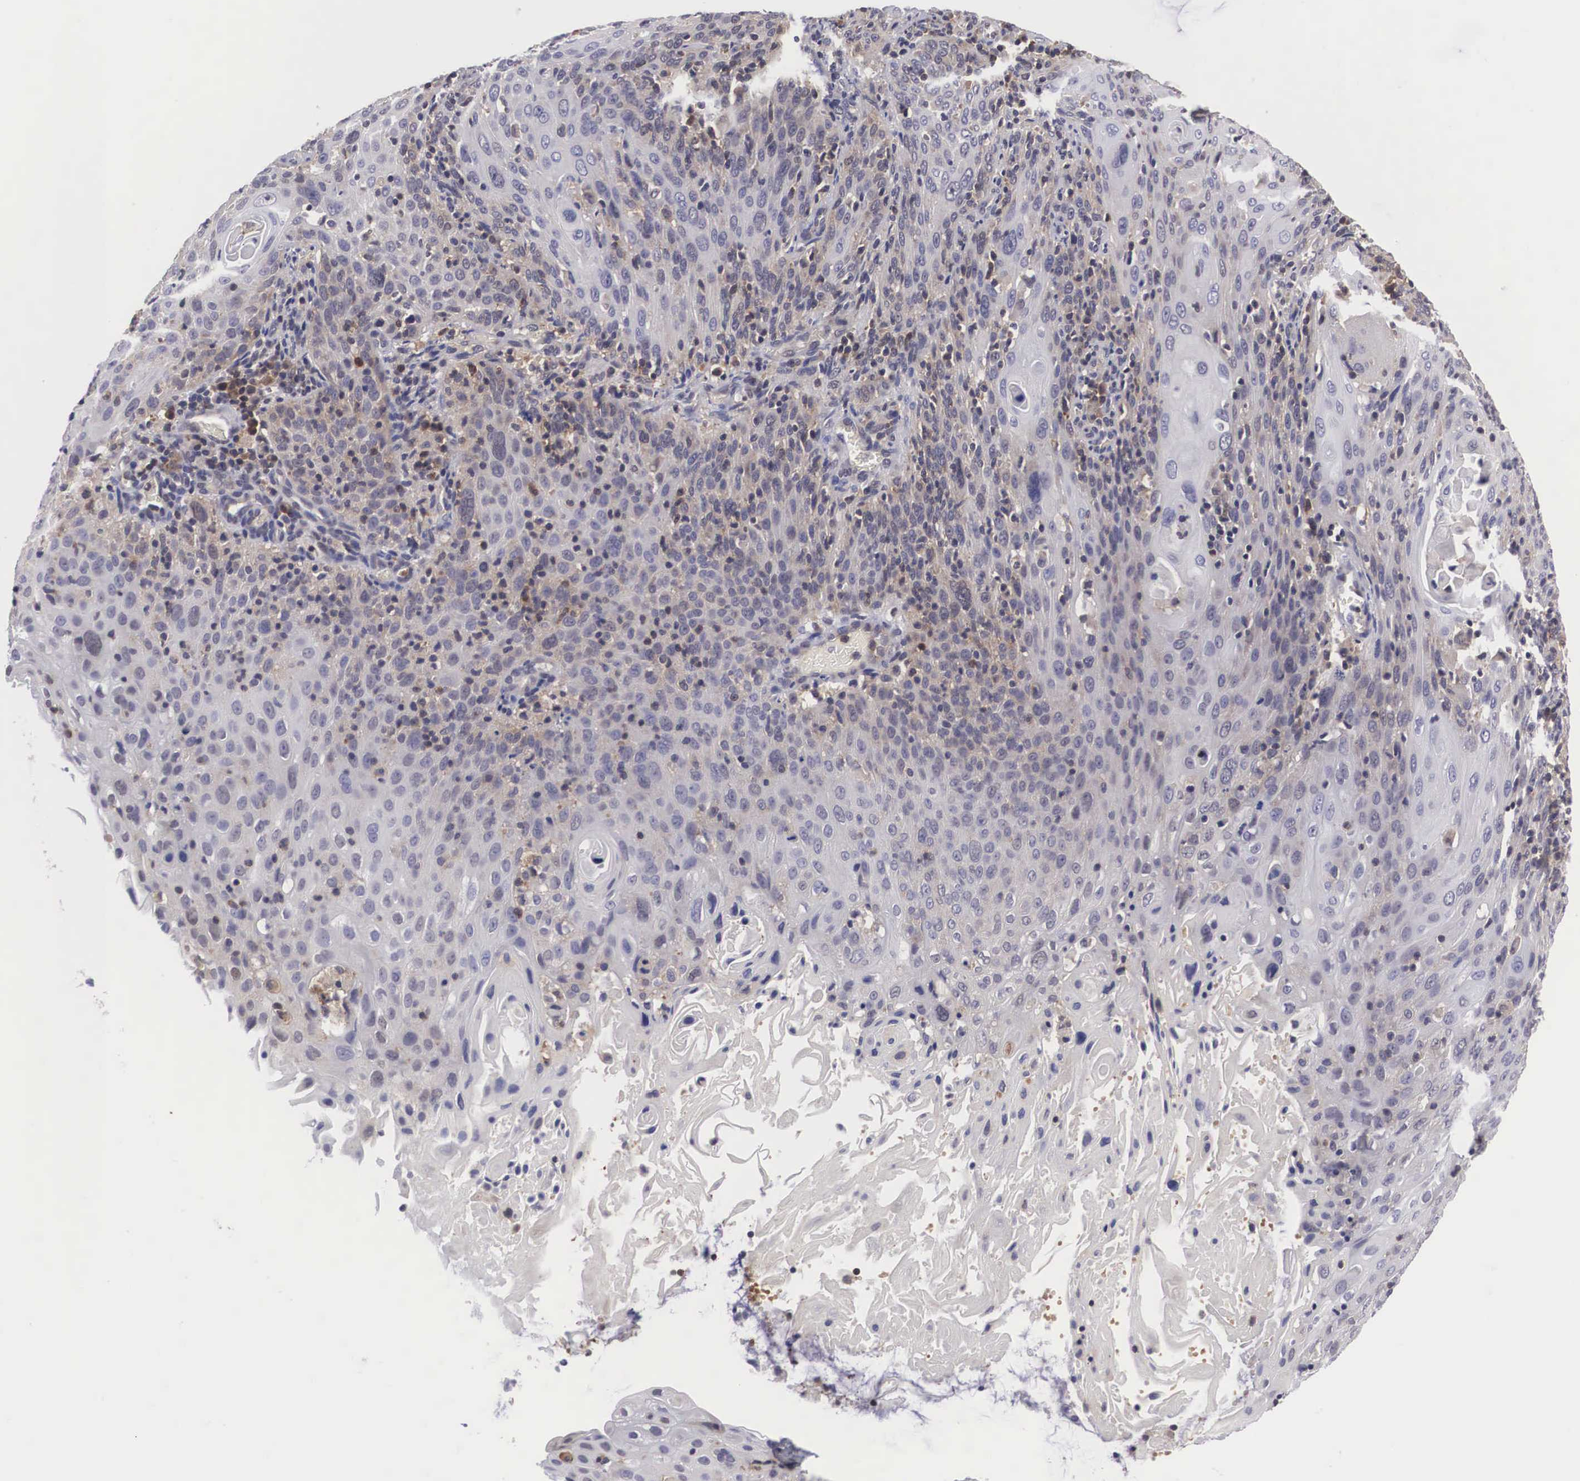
{"staining": {"intensity": "moderate", "quantity": "25%-75%", "location": "cytoplasmic/membranous"}, "tissue": "cervical cancer", "cell_type": "Tumor cells", "image_type": "cancer", "snomed": [{"axis": "morphology", "description": "Squamous cell carcinoma, NOS"}, {"axis": "topography", "description": "Cervix"}], "caption": "Protein analysis of cervical cancer tissue displays moderate cytoplasmic/membranous staining in approximately 25%-75% of tumor cells.", "gene": "ADSL", "patient": {"sex": "female", "age": 54}}